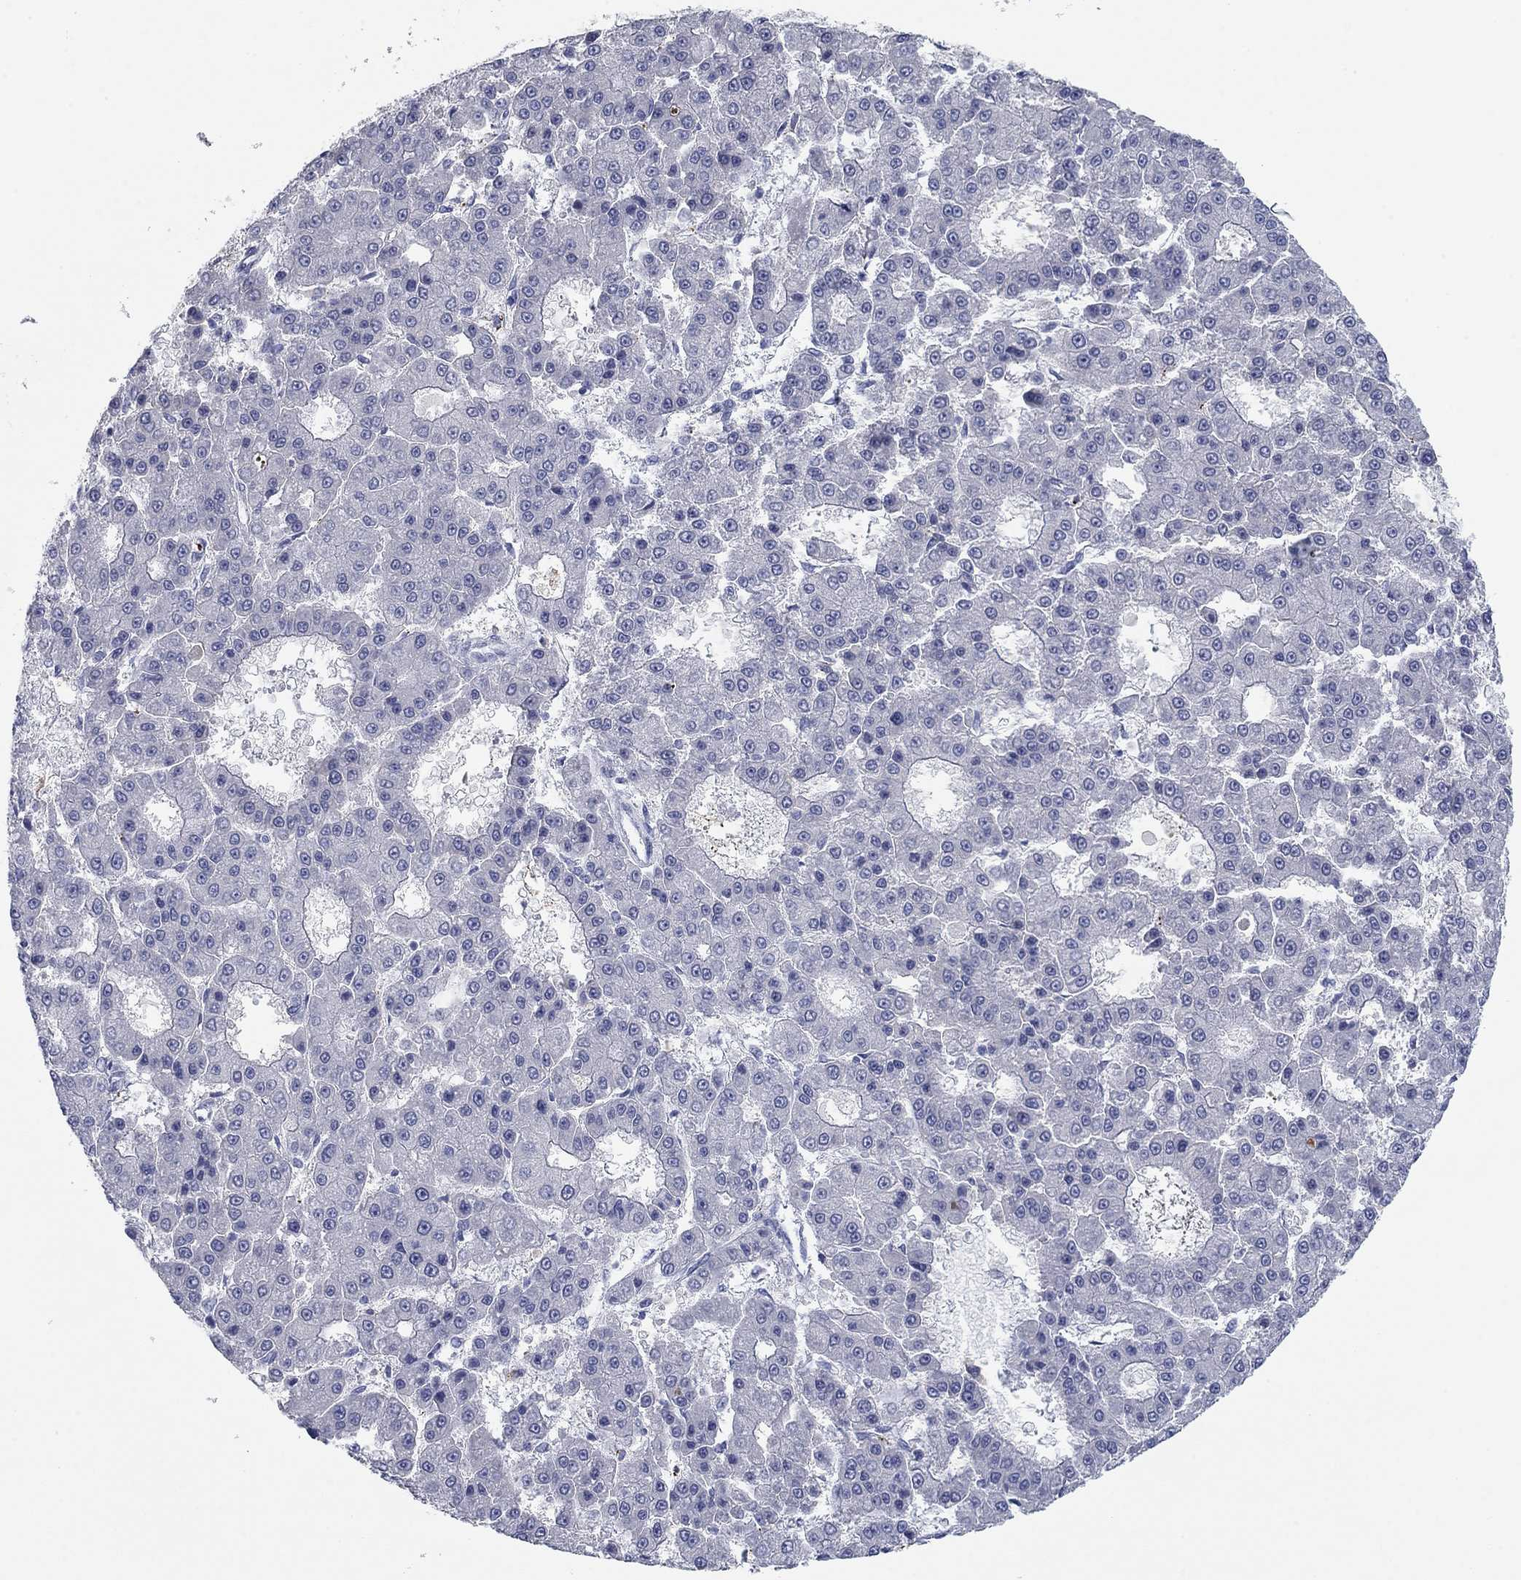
{"staining": {"intensity": "negative", "quantity": "none", "location": "none"}, "tissue": "liver cancer", "cell_type": "Tumor cells", "image_type": "cancer", "snomed": [{"axis": "morphology", "description": "Carcinoma, Hepatocellular, NOS"}, {"axis": "topography", "description": "Liver"}], "caption": "This is an immunohistochemistry micrograph of human liver hepatocellular carcinoma. There is no expression in tumor cells.", "gene": "APOC3", "patient": {"sex": "male", "age": 70}}